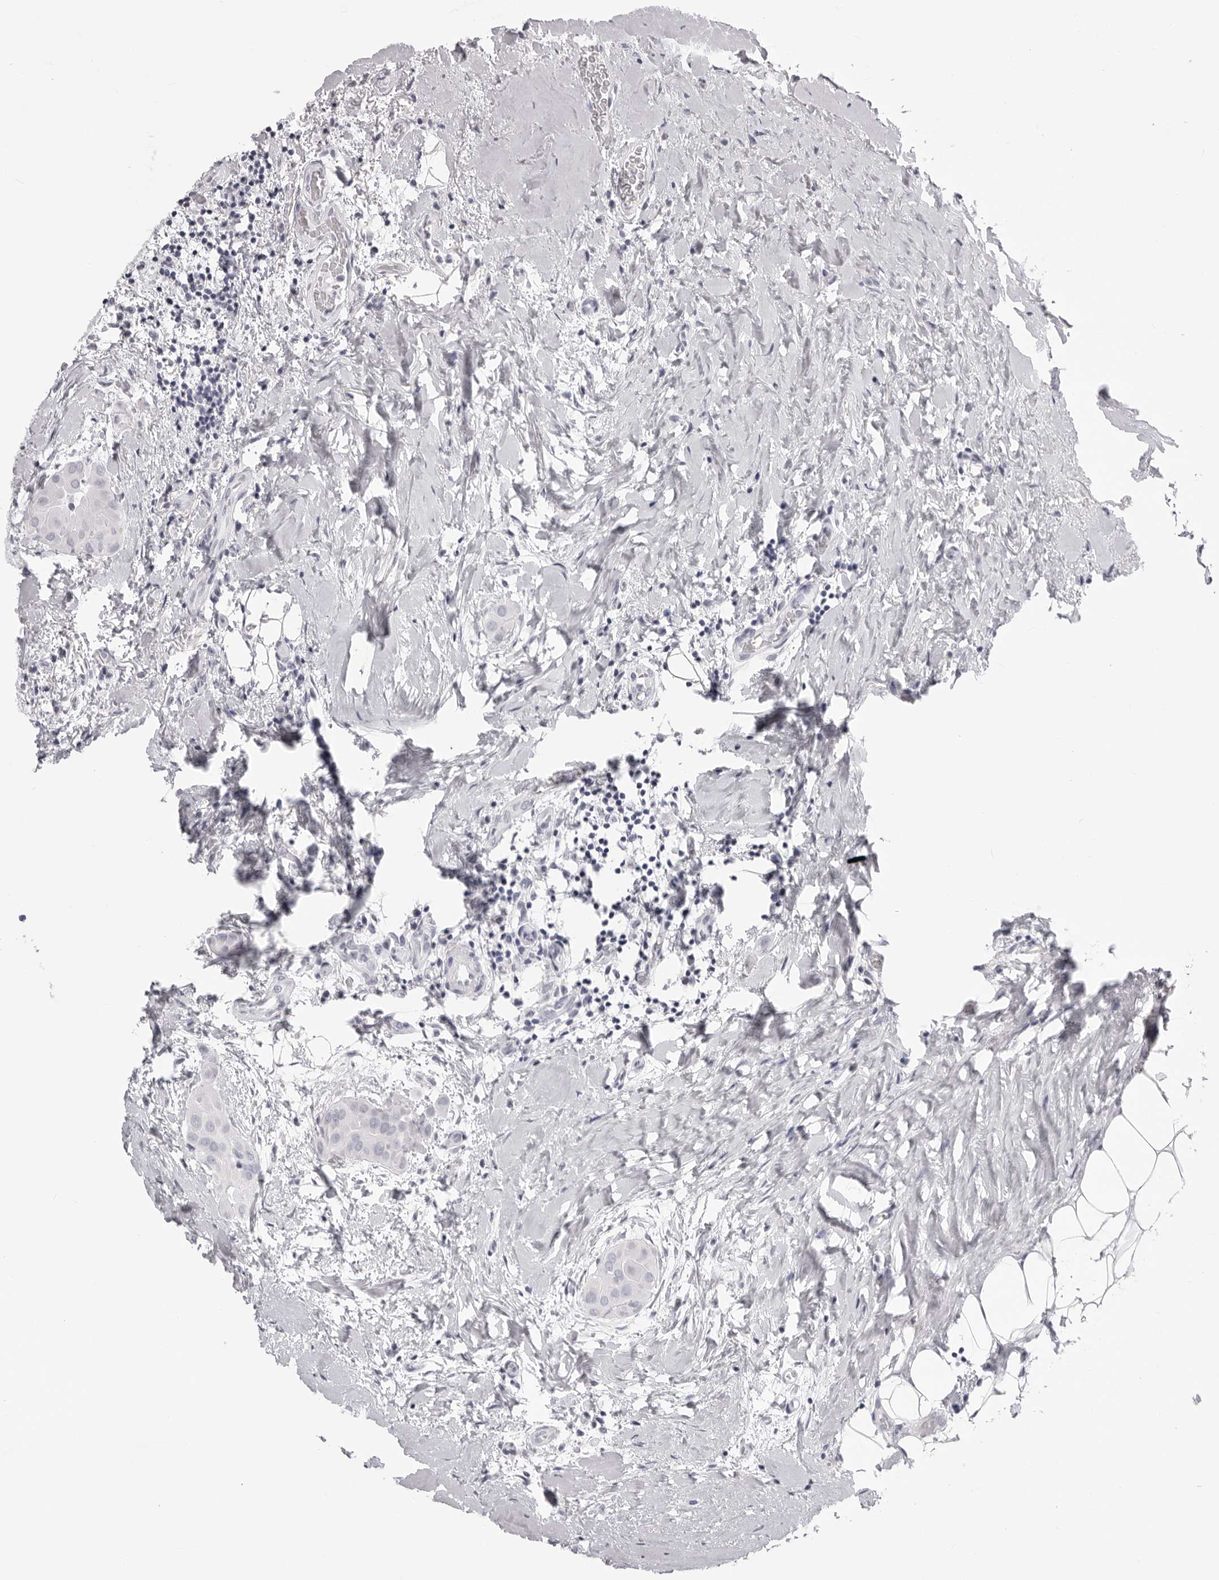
{"staining": {"intensity": "negative", "quantity": "none", "location": "none"}, "tissue": "thyroid cancer", "cell_type": "Tumor cells", "image_type": "cancer", "snomed": [{"axis": "morphology", "description": "Papillary adenocarcinoma, NOS"}, {"axis": "topography", "description": "Thyroid gland"}], "caption": "There is no significant staining in tumor cells of thyroid papillary adenocarcinoma.", "gene": "CST1", "patient": {"sex": "male", "age": 33}}